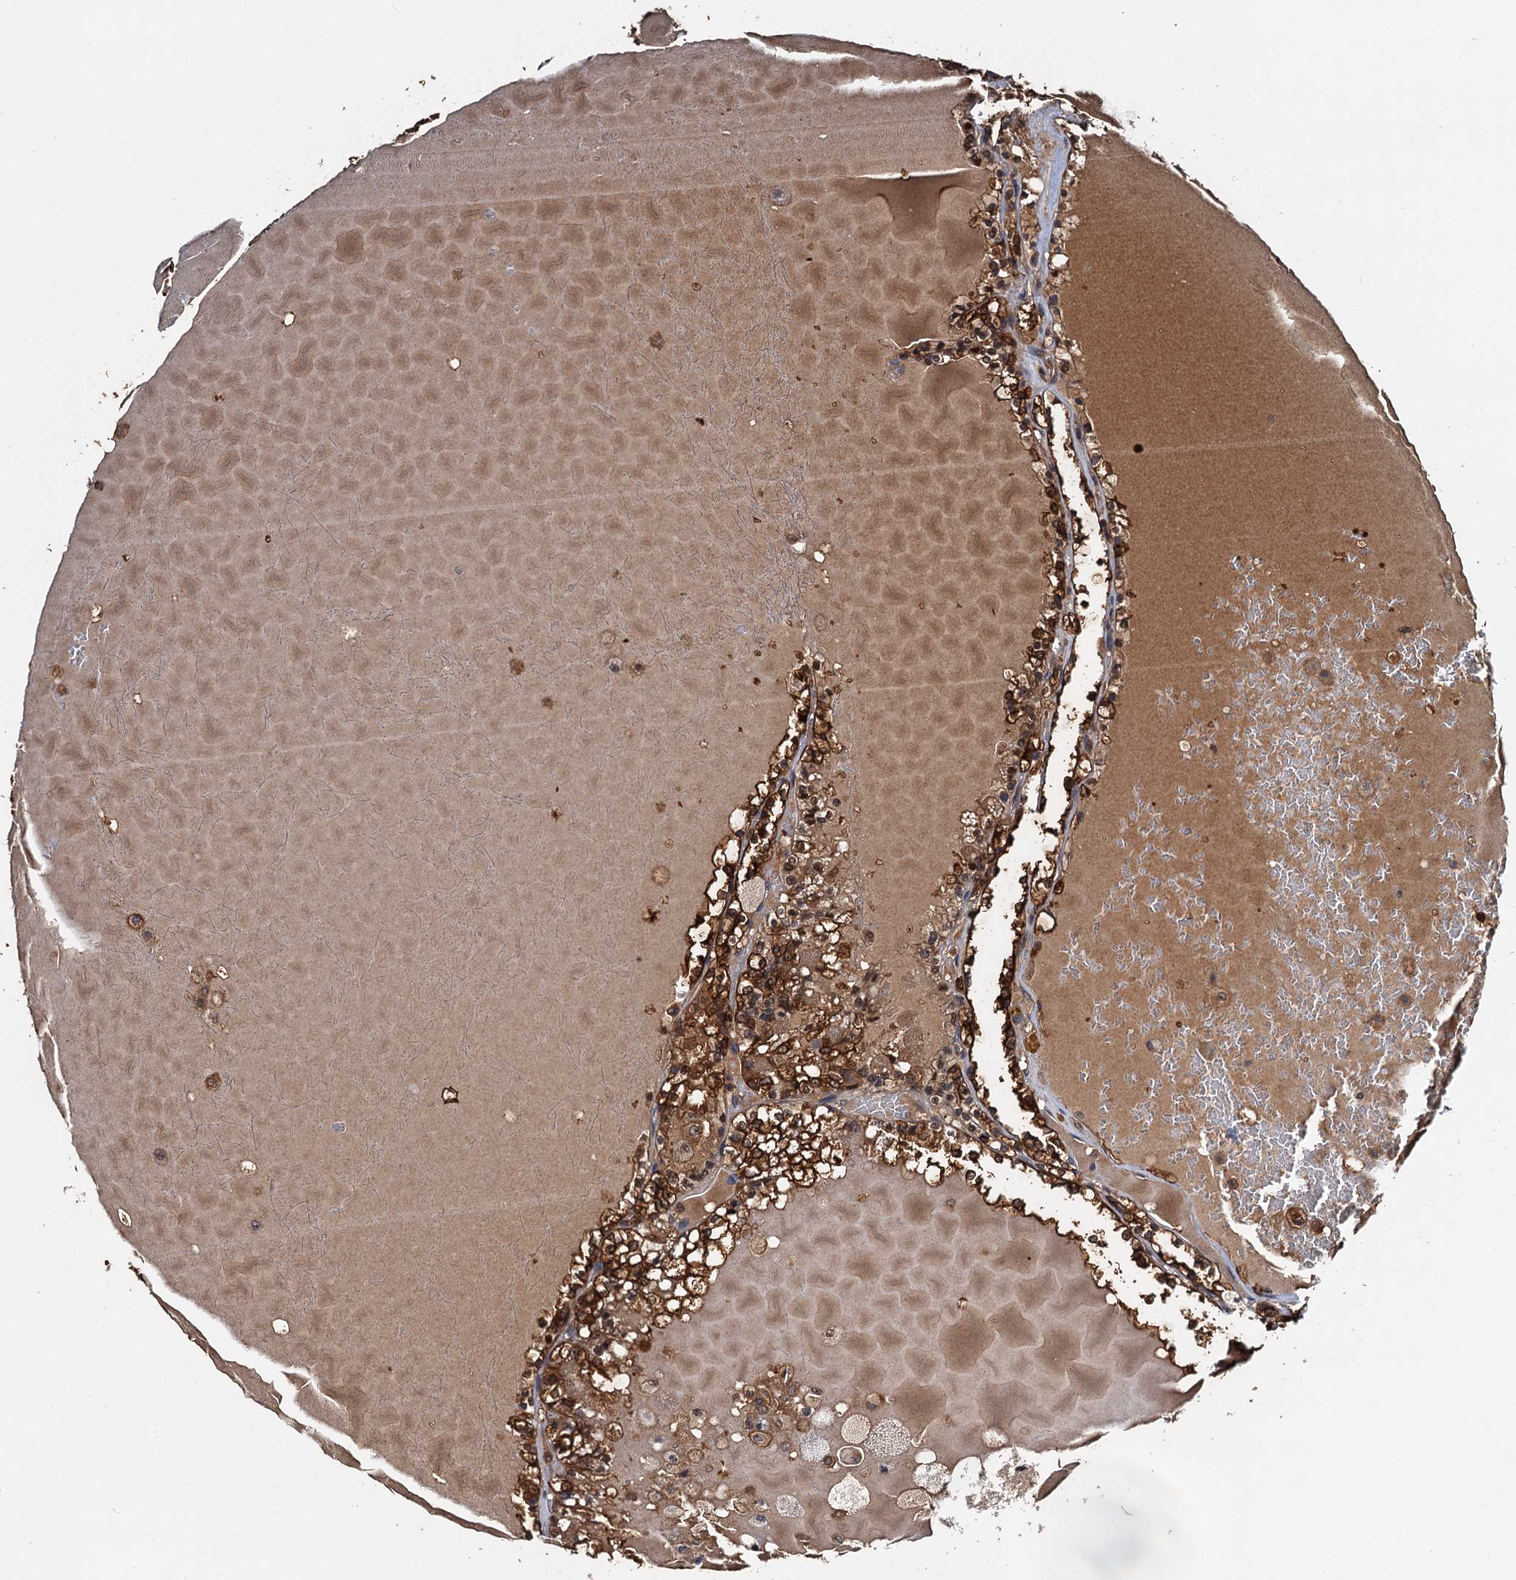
{"staining": {"intensity": "strong", "quantity": ">75%", "location": "cytoplasmic/membranous"}, "tissue": "renal cancer", "cell_type": "Tumor cells", "image_type": "cancer", "snomed": [{"axis": "morphology", "description": "Adenocarcinoma, NOS"}, {"axis": "topography", "description": "Kidney"}], "caption": "Renal adenocarcinoma stained with a brown dye demonstrates strong cytoplasmic/membranous positive expression in approximately >75% of tumor cells.", "gene": "USP6NL", "patient": {"sex": "female", "age": 56}}